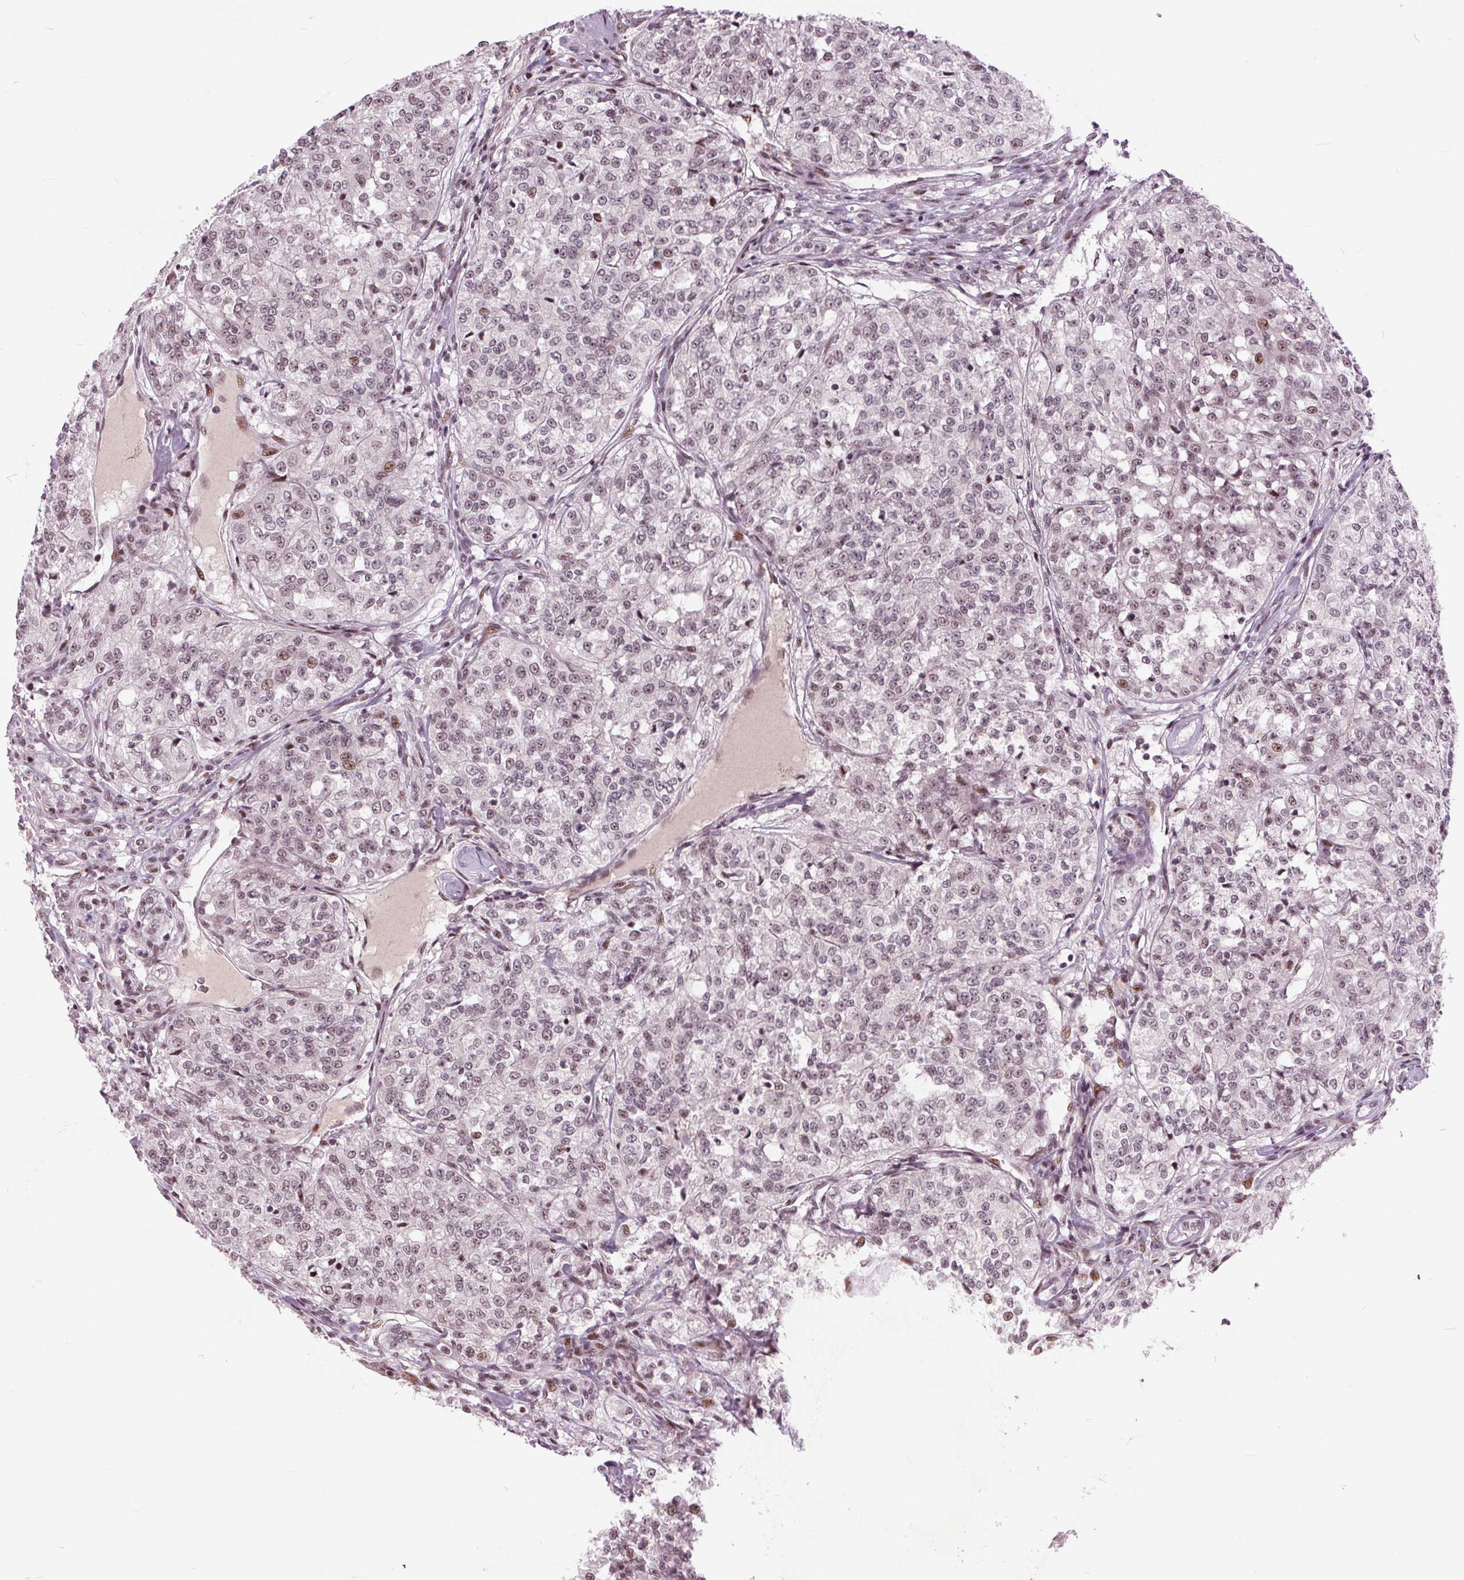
{"staining": {"intensity": "weak", "quantity": "25%-75%", "location": "nuclear"}, "tissue": "renal cancer", "cell_type": "Tumor cells", "image_type": "cancer", "snomed": [{"axis": "morphology", "description": "Adenocarcinoma, NOS"}, {"axis": "topography", "description": "Kidney"}], "caption": "This is an image of immunohistochemistry staining of adenocarcinoma (renal), which shows weak staining in the nuclear of tumor cells.", "gene": "TTC34", "patient": {"sex": "female", "age": 63}}